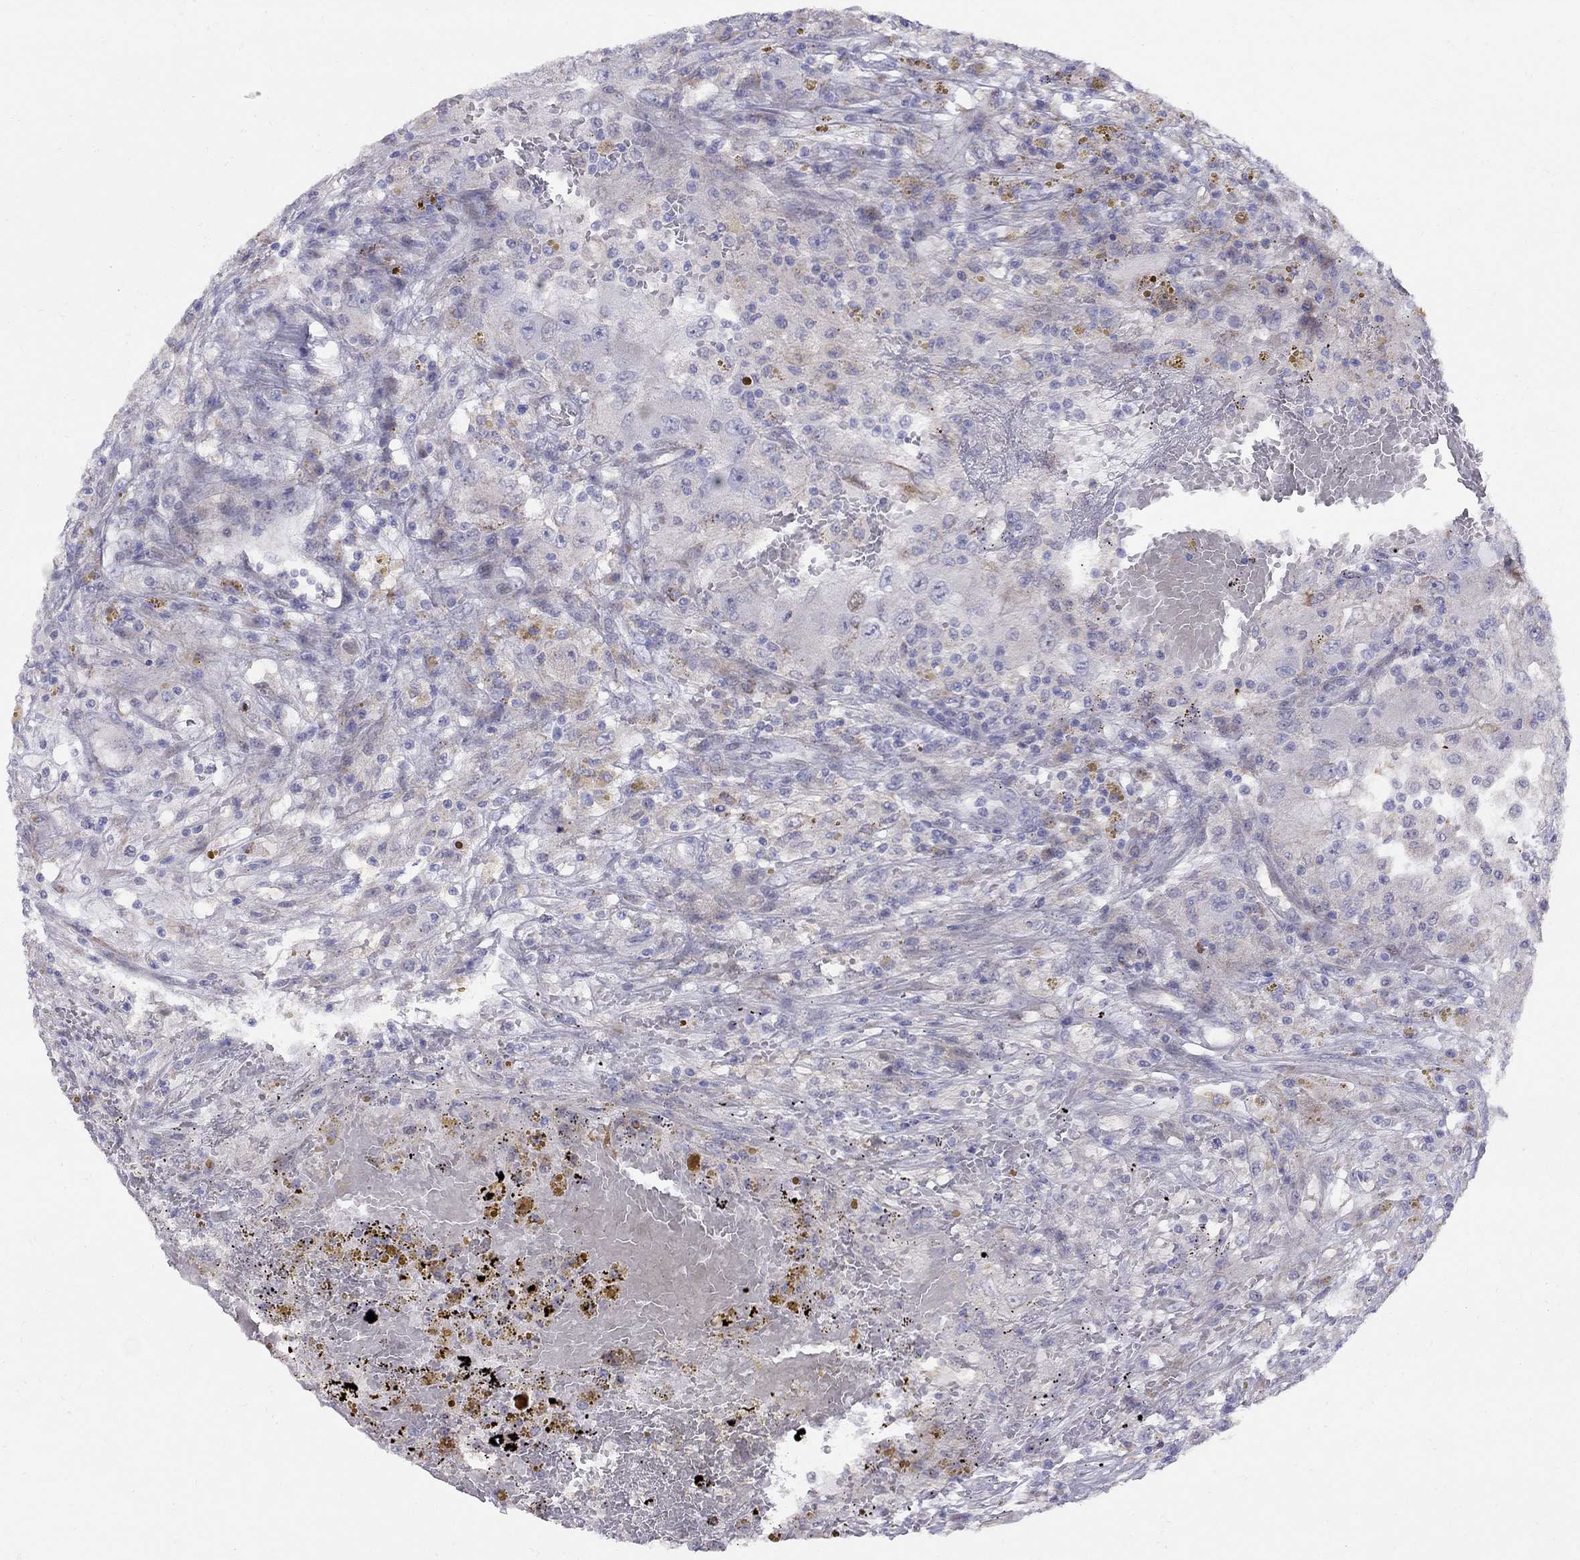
{"staining": {"intensity": "negative", "quantity": "none", "location": "none"}, "tissue": "renal cancer", "cell_type": "Tumor cells", "image_type": "cancer", "snomed": [{"axis": "morphology", "description": "Adenocarcinoma, NOS"}, {"axis": "topography", "description": "Kidney"}], "caption": "The immunohistochemistry (IHC) histopathology image has no significant expression in tumor cells of adenocarcinoma (renal) tissue.", "gene": "MAGEB4", "patient": {"sex": "female", "age": 67}}